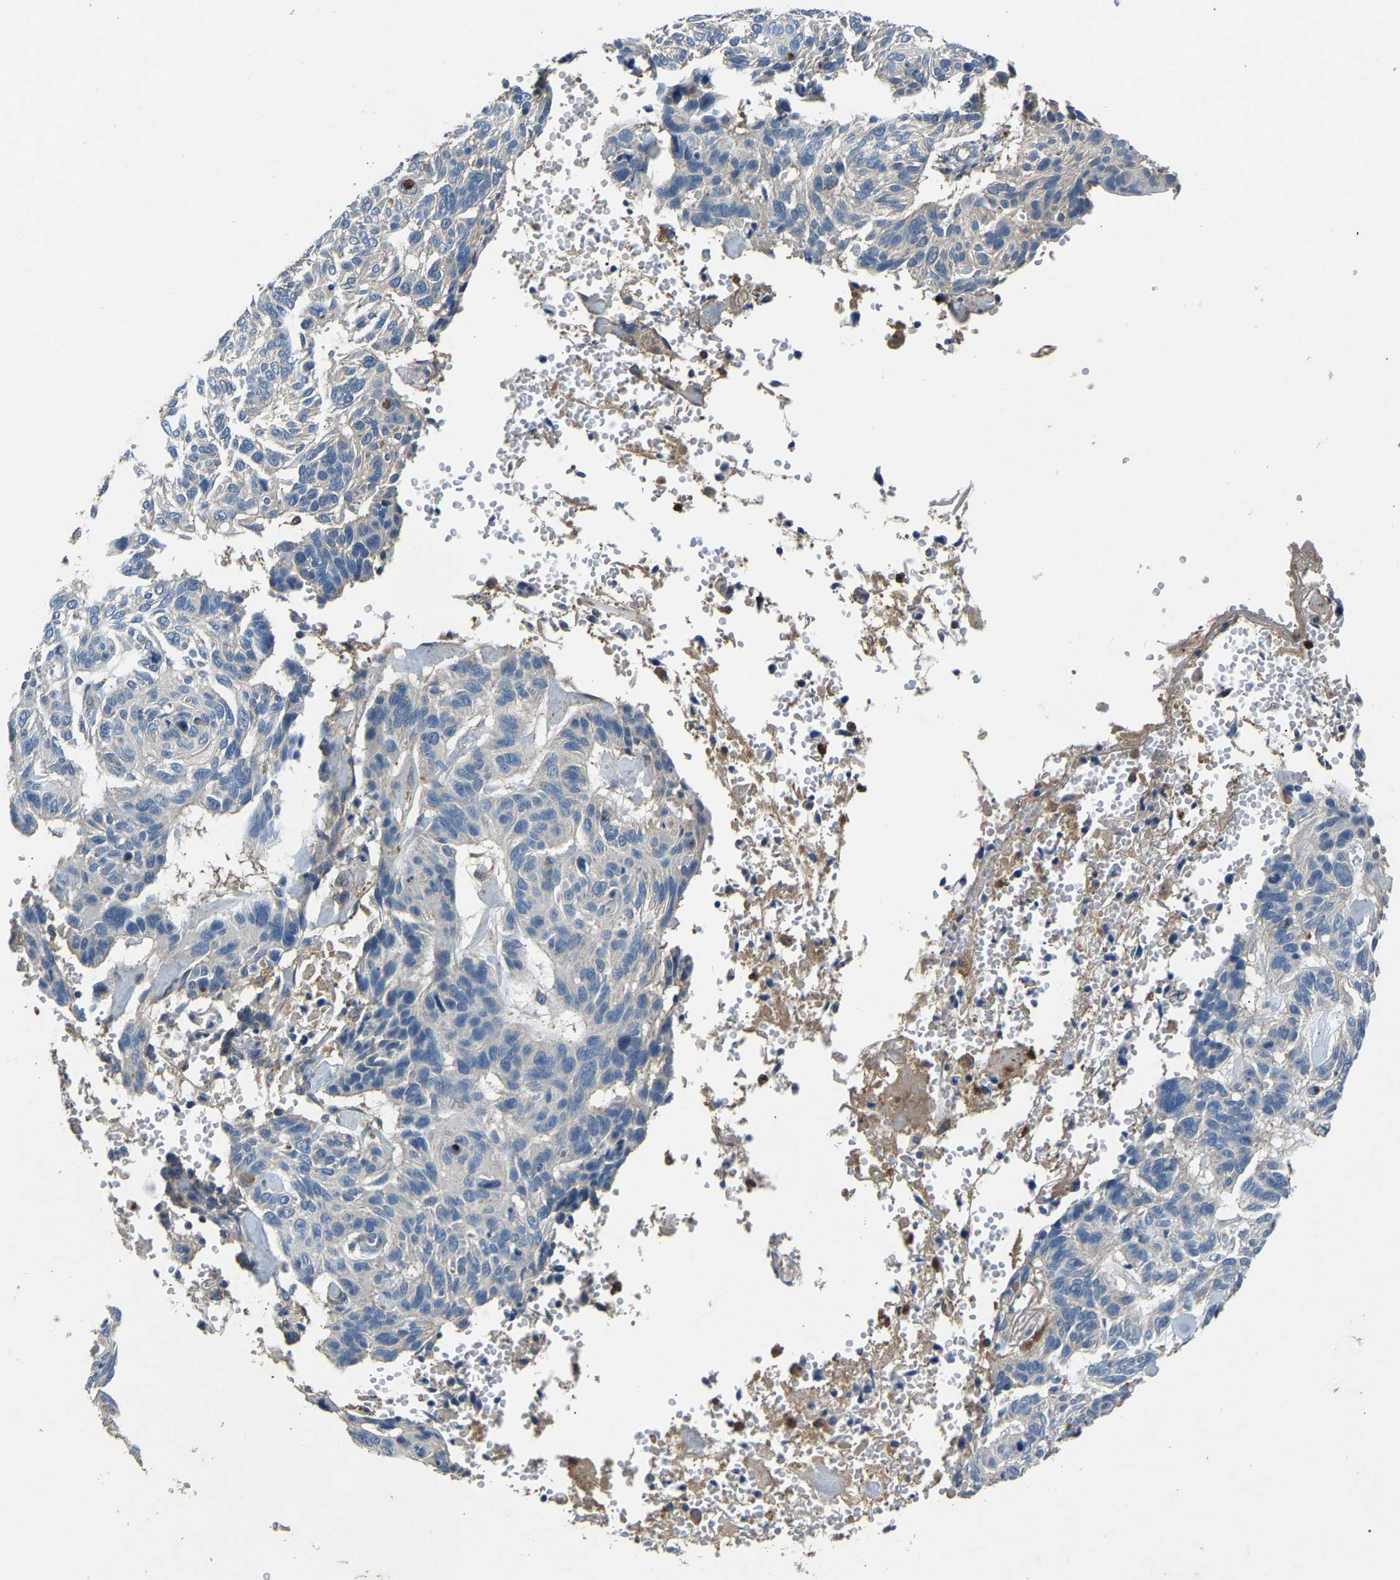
{"staining": {"intensity": "negative", "quantity": "none", "location": "none"}, "tissue": "skin cancer", "cell_type": "Tumor cells", "image_type": "cancer", "snomed": [{"axis": "morphology", "description": "Basal cell carcinoma"}, {"axis": "topography", "description": "Skin"}], "caption": "Skin cancer (basal cell carcinoma) was stained to show a protein in brown. There is no significant expression in tumor cells. Brightfield microscopy of immunohistochemistry (IHC) stained with DAB (3,3'-diaminobenzidine) (brown) and hematoxylin (blue), captured at high magnification.", "gene": "PPID", "patient": {"sex": "male", "age": 85}}